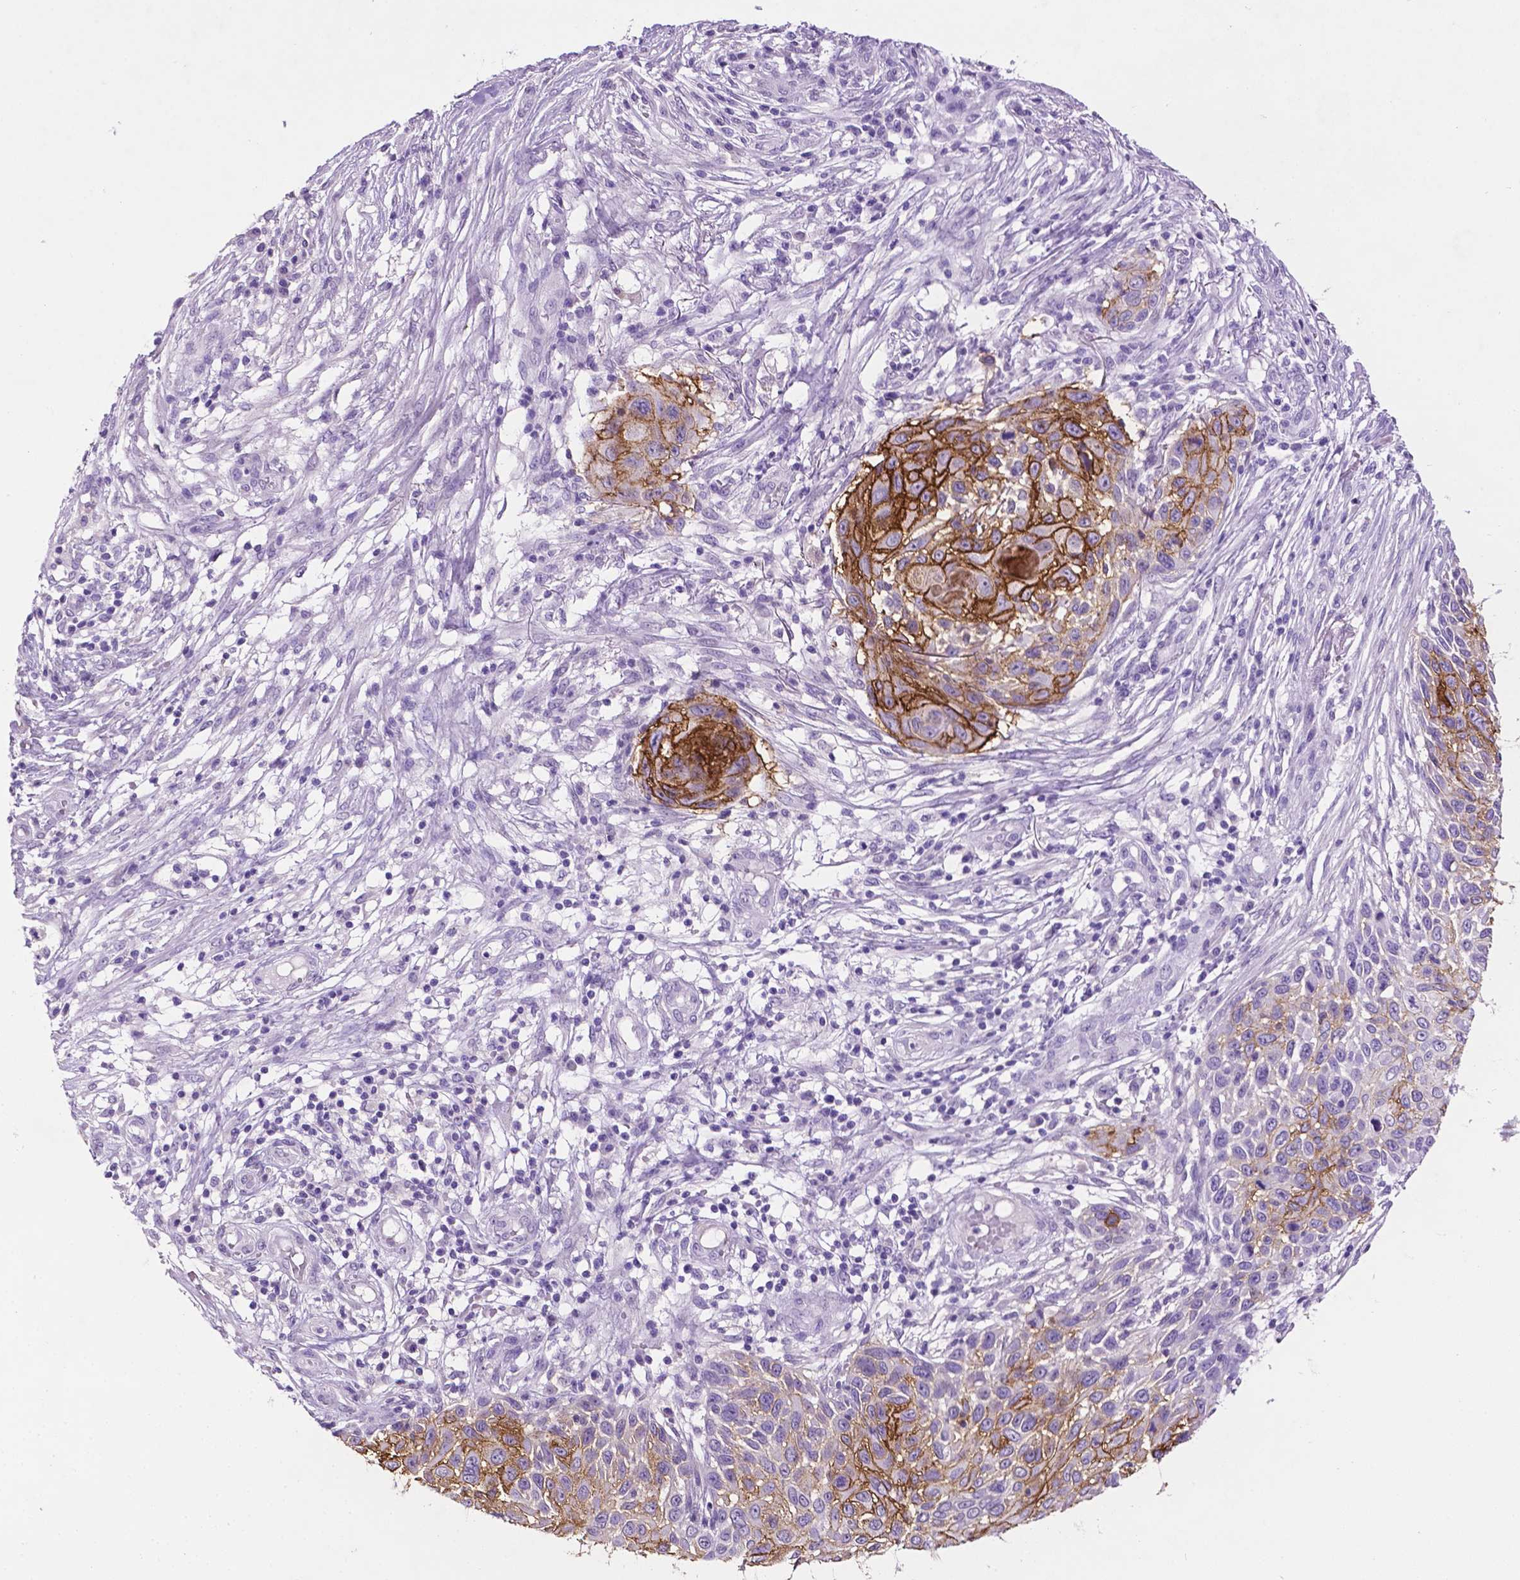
{"staining": {"intensity": "strong", "quantity": "<25%", "location": "cytoplasmic/membranous"}, "tissue": "skin cancer", "cell_type": "Tumor cells", "image_type": "cancer", "snomed": [{"axis": "morphology", "description": "Squamous cell carcinoma, NOS"}, {"axis": "topography", "description": "Skin"}], "caption": "A brown stain highlights strong cytoplasmic/membranous positivity of a protein in human skin cancer (squamous cell carcinoma) tumor cells.", "gene": "TACSTD2", "patient": {"sex": "male", "age": 92}}